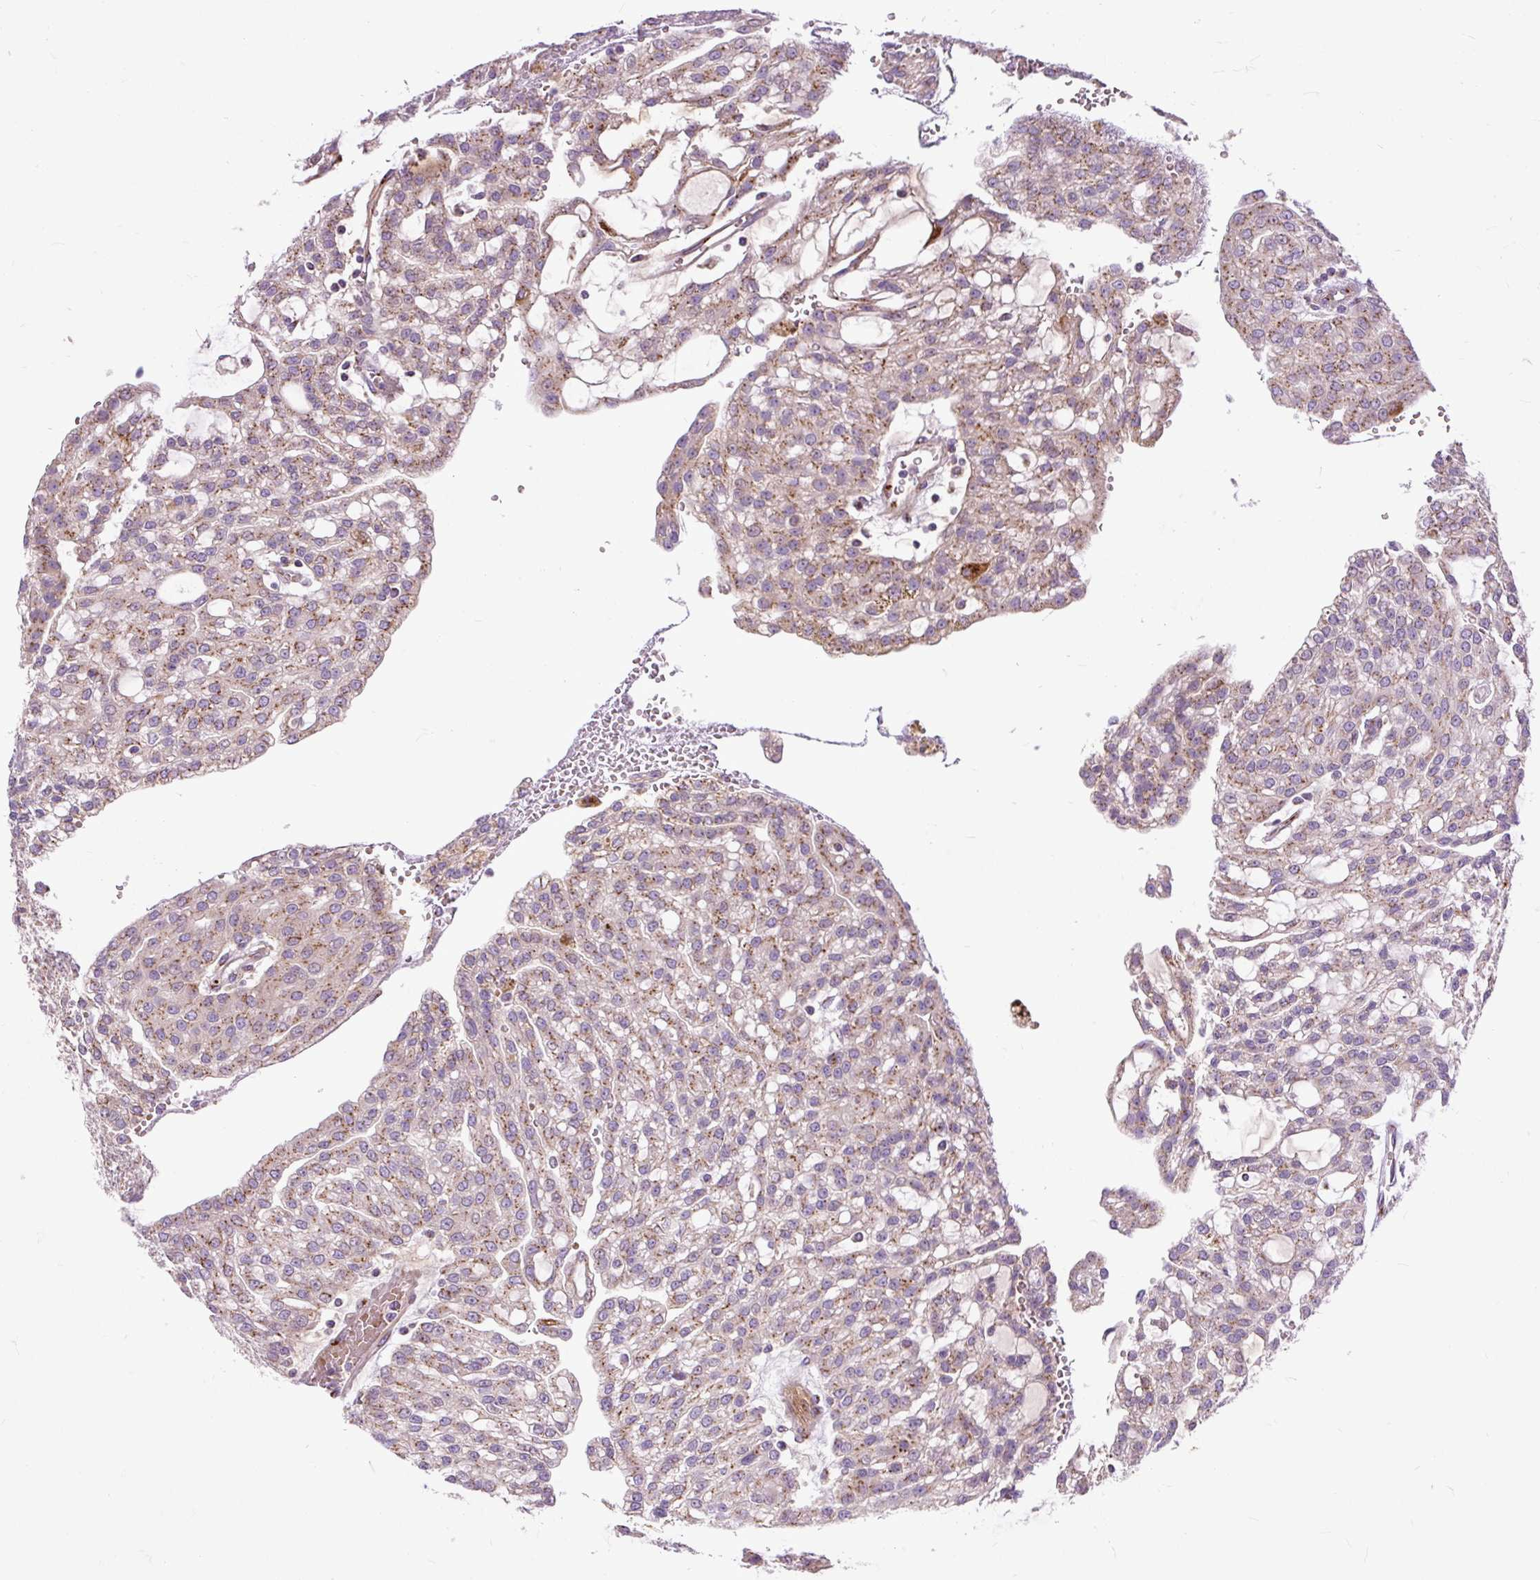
{"staining": {"intensity": "moderate", "quantity": ">75%", "location": "cytoplasmic/membranous"}, "tissue": "renal cancer", "cell_type": "Tumor cells", "image_type": "cancer", "snomed": [{"axis": "morphology", "description": "Adenocarcinoma, NOS"}, {"axis": "topography", "description": "Kidney"}], "caption": "High-magnification brightfield microscopy of renal cancer stained with DAB (brown) and counterstained with hematoxylin (blue). tumor cells exhibit moderate cytoplasmic/membranous positivity is seen in approximately>75% of cells. Using DAB (3,3'-diaminobenzidine) (brown) and hematoxylin (blue) stains, captured at high magnification using brightfield microscopy.", "gene": "MSMP", "patient": {"sex": "male", "age": 63}}